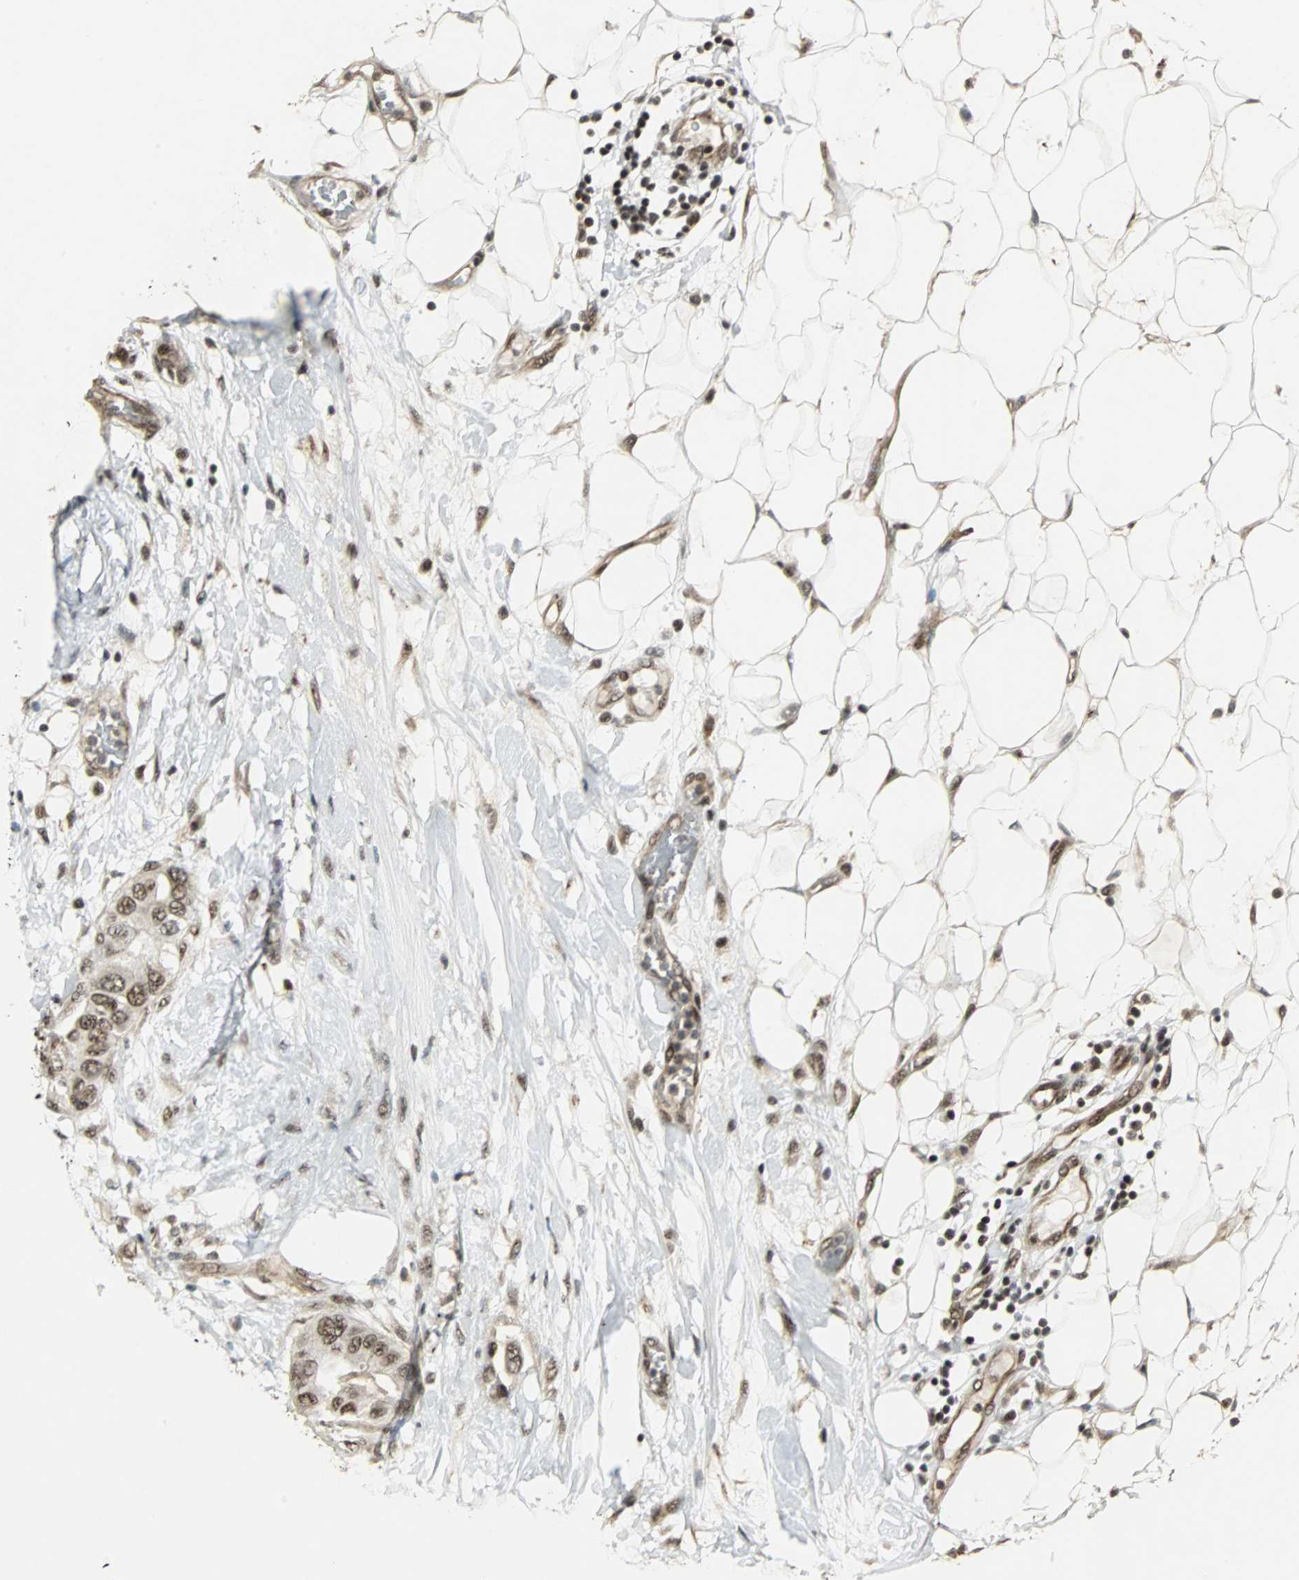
{"staining": {"intensity": "strong", "quantity": ">75%", "location": "nuclear"}, "tissue": "breast cancer", "cell_type": "Tumor cells", "image_type": "cancer", "snomed": [{"axis": "morphology", "description": "Duct carcinoma"}, {"axis": "topography", "description": "Breast"}], "caption": "Approximately >75% of tumor cells in human intraductal carcinoma (breast) demonstrate strong nuclear protein staining as visualized by brown immunohistochemical staining.", "gene": "MED4", "patient": {"sex": "female", "age": 40}}